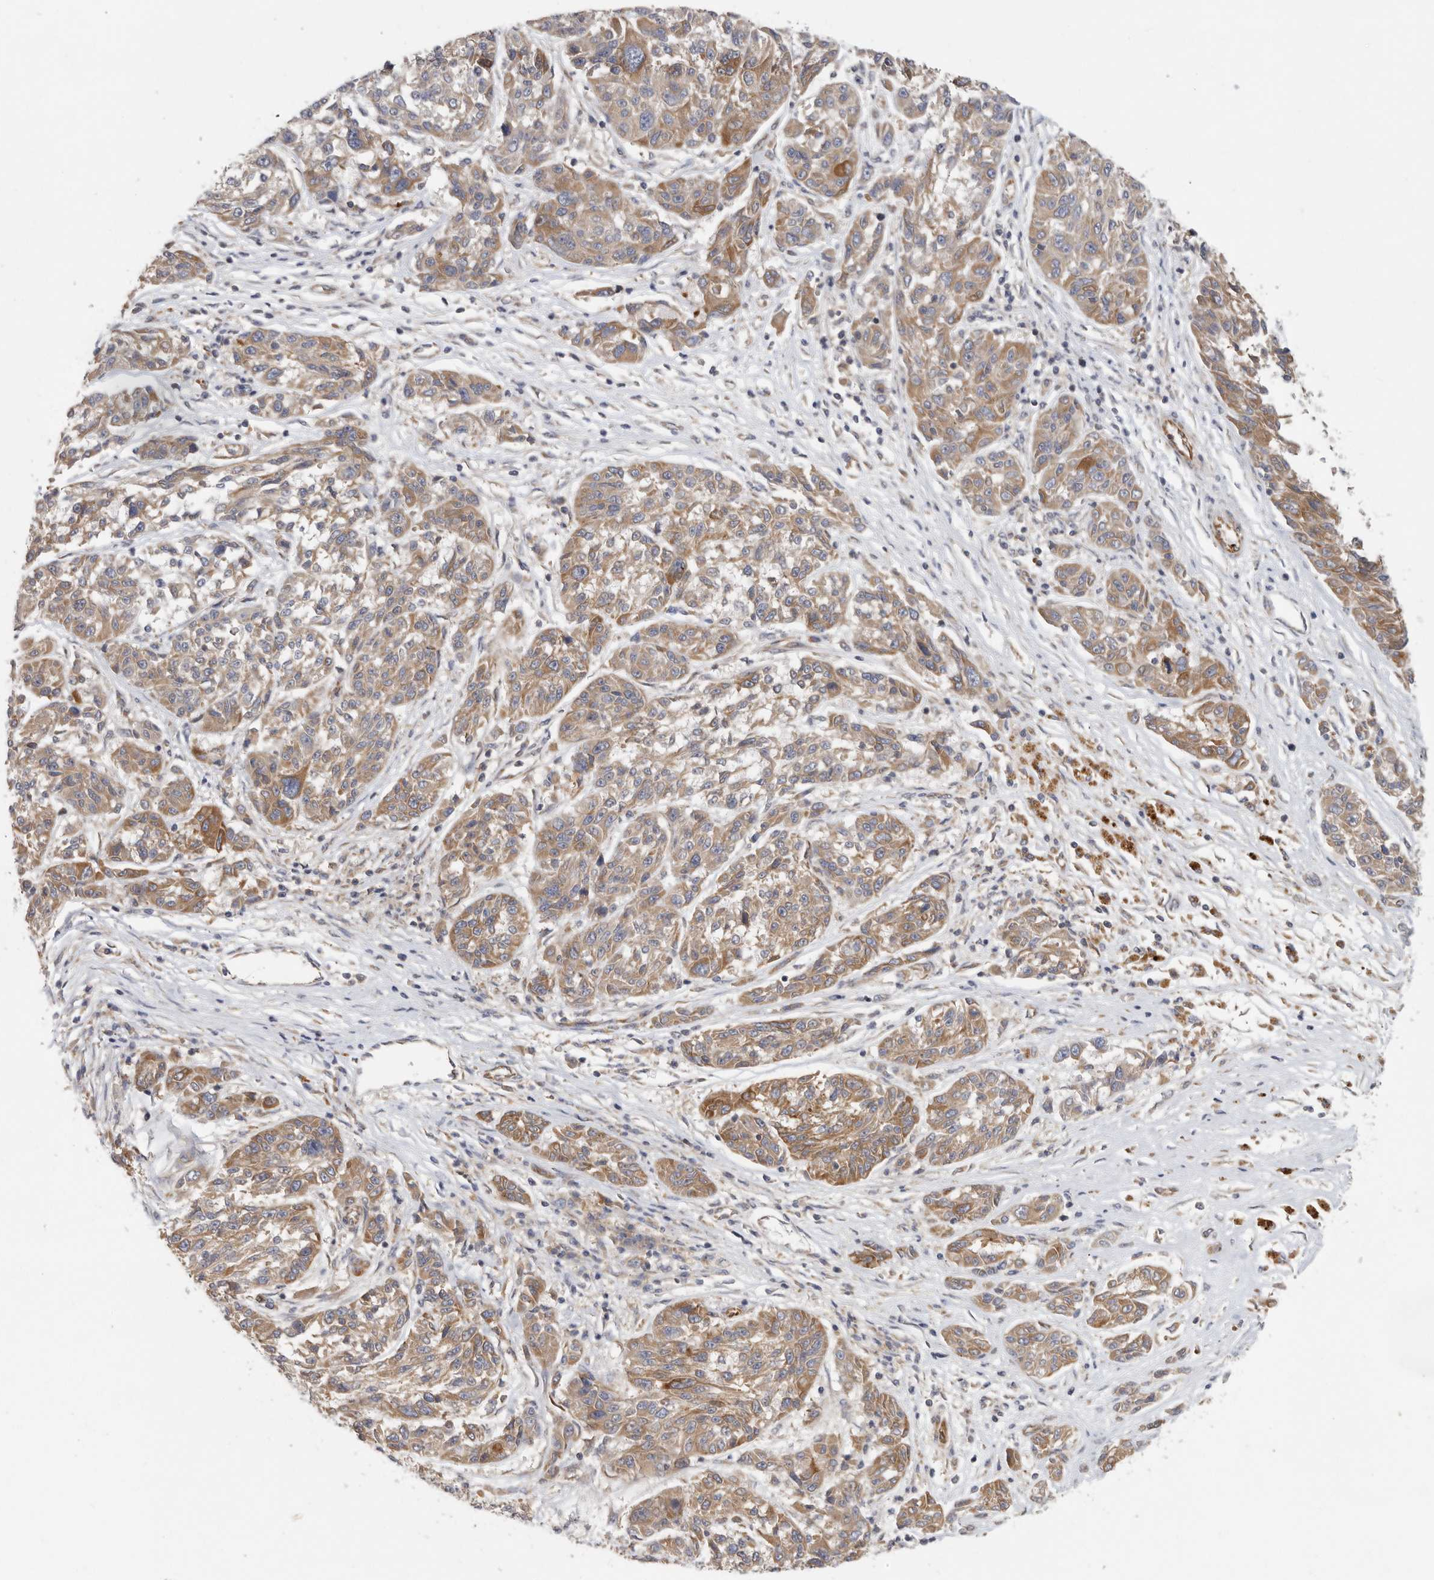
{"staining": {"intensity": "moderate", "quantity": ">75%", "location": "cytoplasmic/membranous"}, "tissue": "melanoma", "cell_type": "Tumor cells", "image_type": "cancer", "snomed": [{"axis": "morphology", "description": "Malignant melanoma, NOS"}, {"axis": "topography", "description": "Skin"}], "caption": "Immunohistochemical staining of melanoma displays moderate cytoplasmic/membranous protein staining in about >75% of tumor cells. Nuclei are stained in blue.", "gene": "BCAP29", "patient": {"sex": "male", "age": 53}}